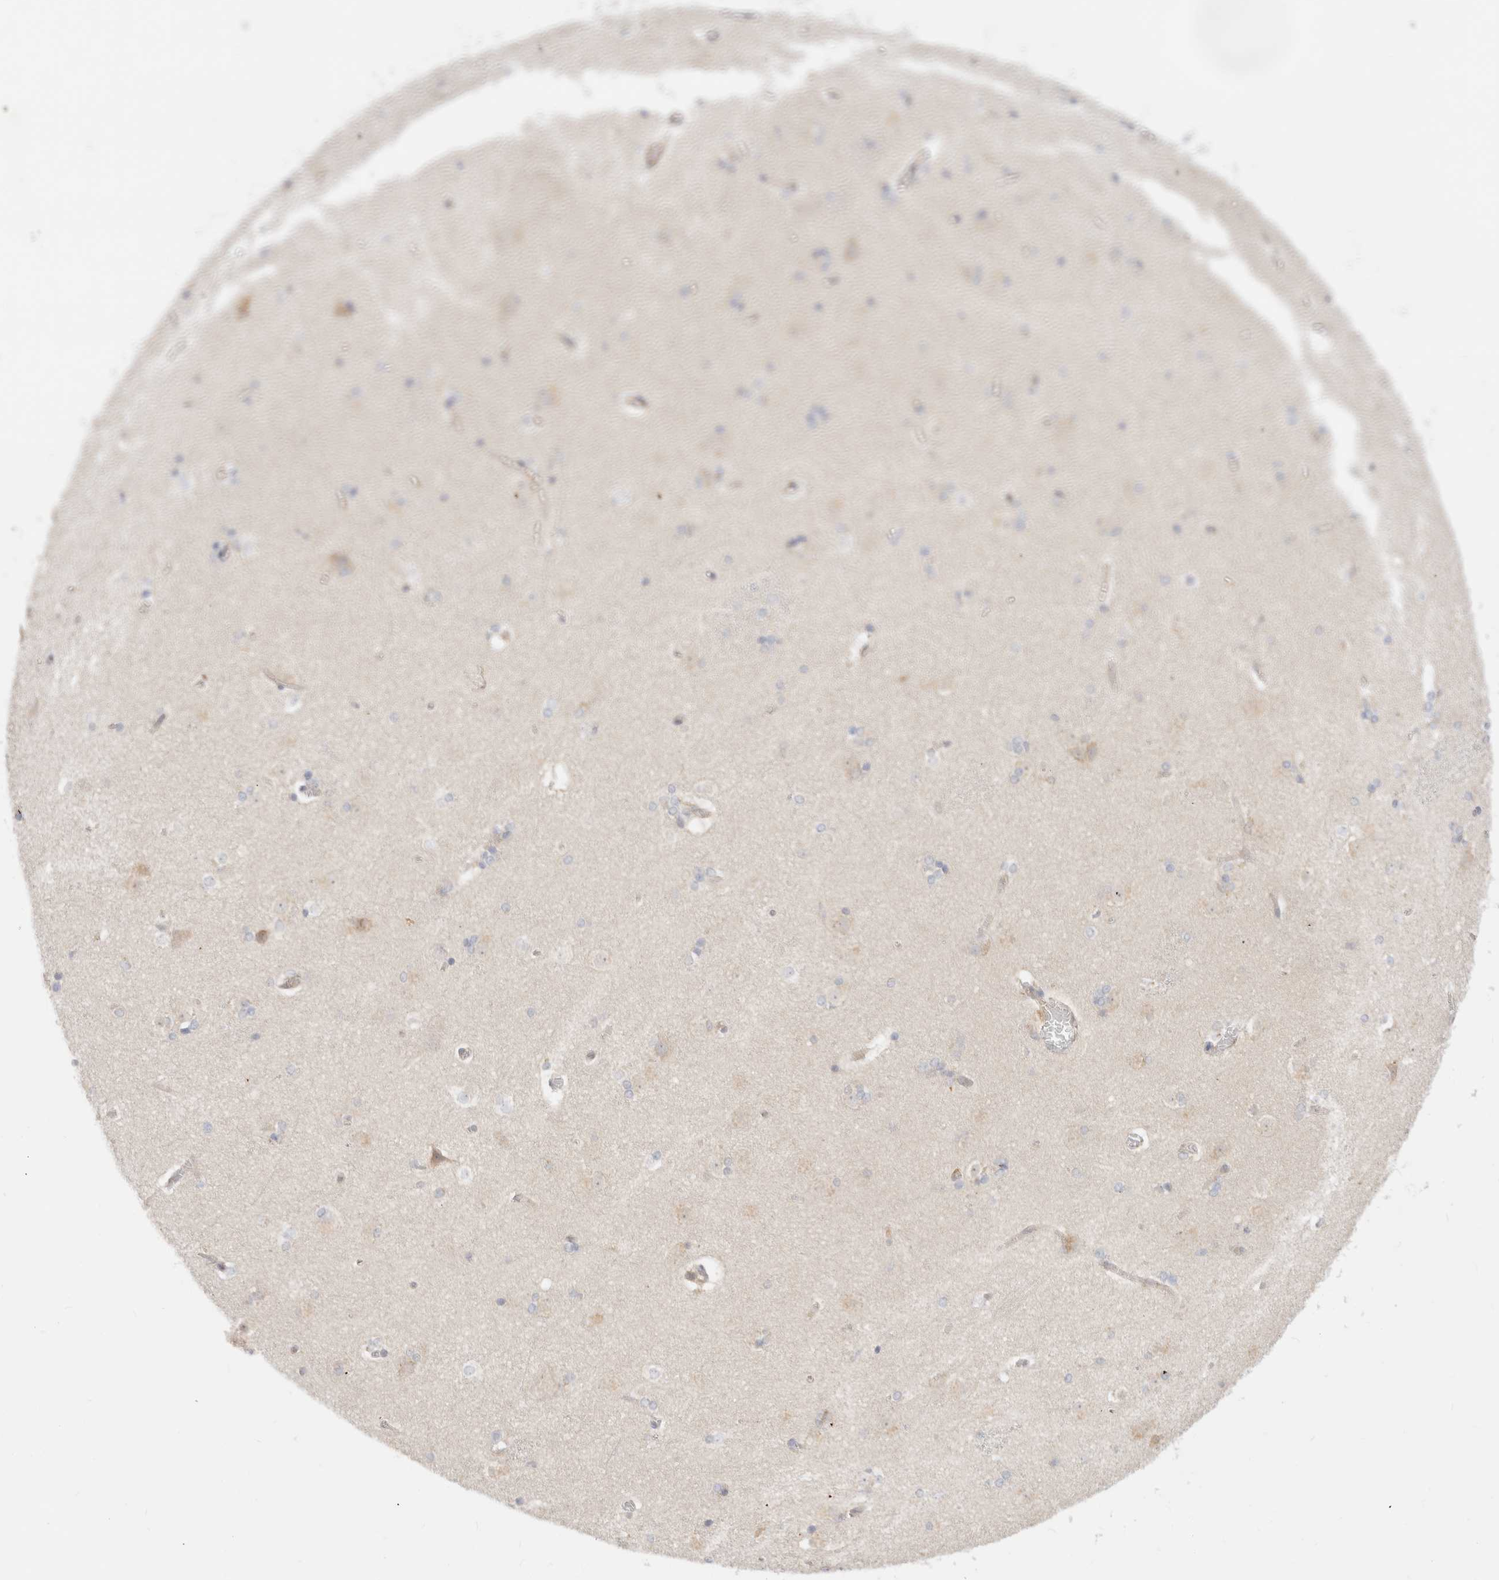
{"staining": {"intensity": "negative", "quantity": "none", "location": "none"}, "tissue": "caudate", "cell_type": "Glial cells", "image_type": "normal", "snomed": [{"axis": "morphology", "description": "Normal tissue, NOS"}, {"axis": "topography", "description": "Lateral ventricle wall"}], "caption": "Immunohistochemical staining of normal caudate exhibits no significant positivity in glial cells. The staining is performed using DAB (3,3'-diaminobenzidine) brown chromogen with nuclei counter-stained in using hematoxylin.", "gene": "EFCAB13", "patient": {"sex": "female", "age": 19}}